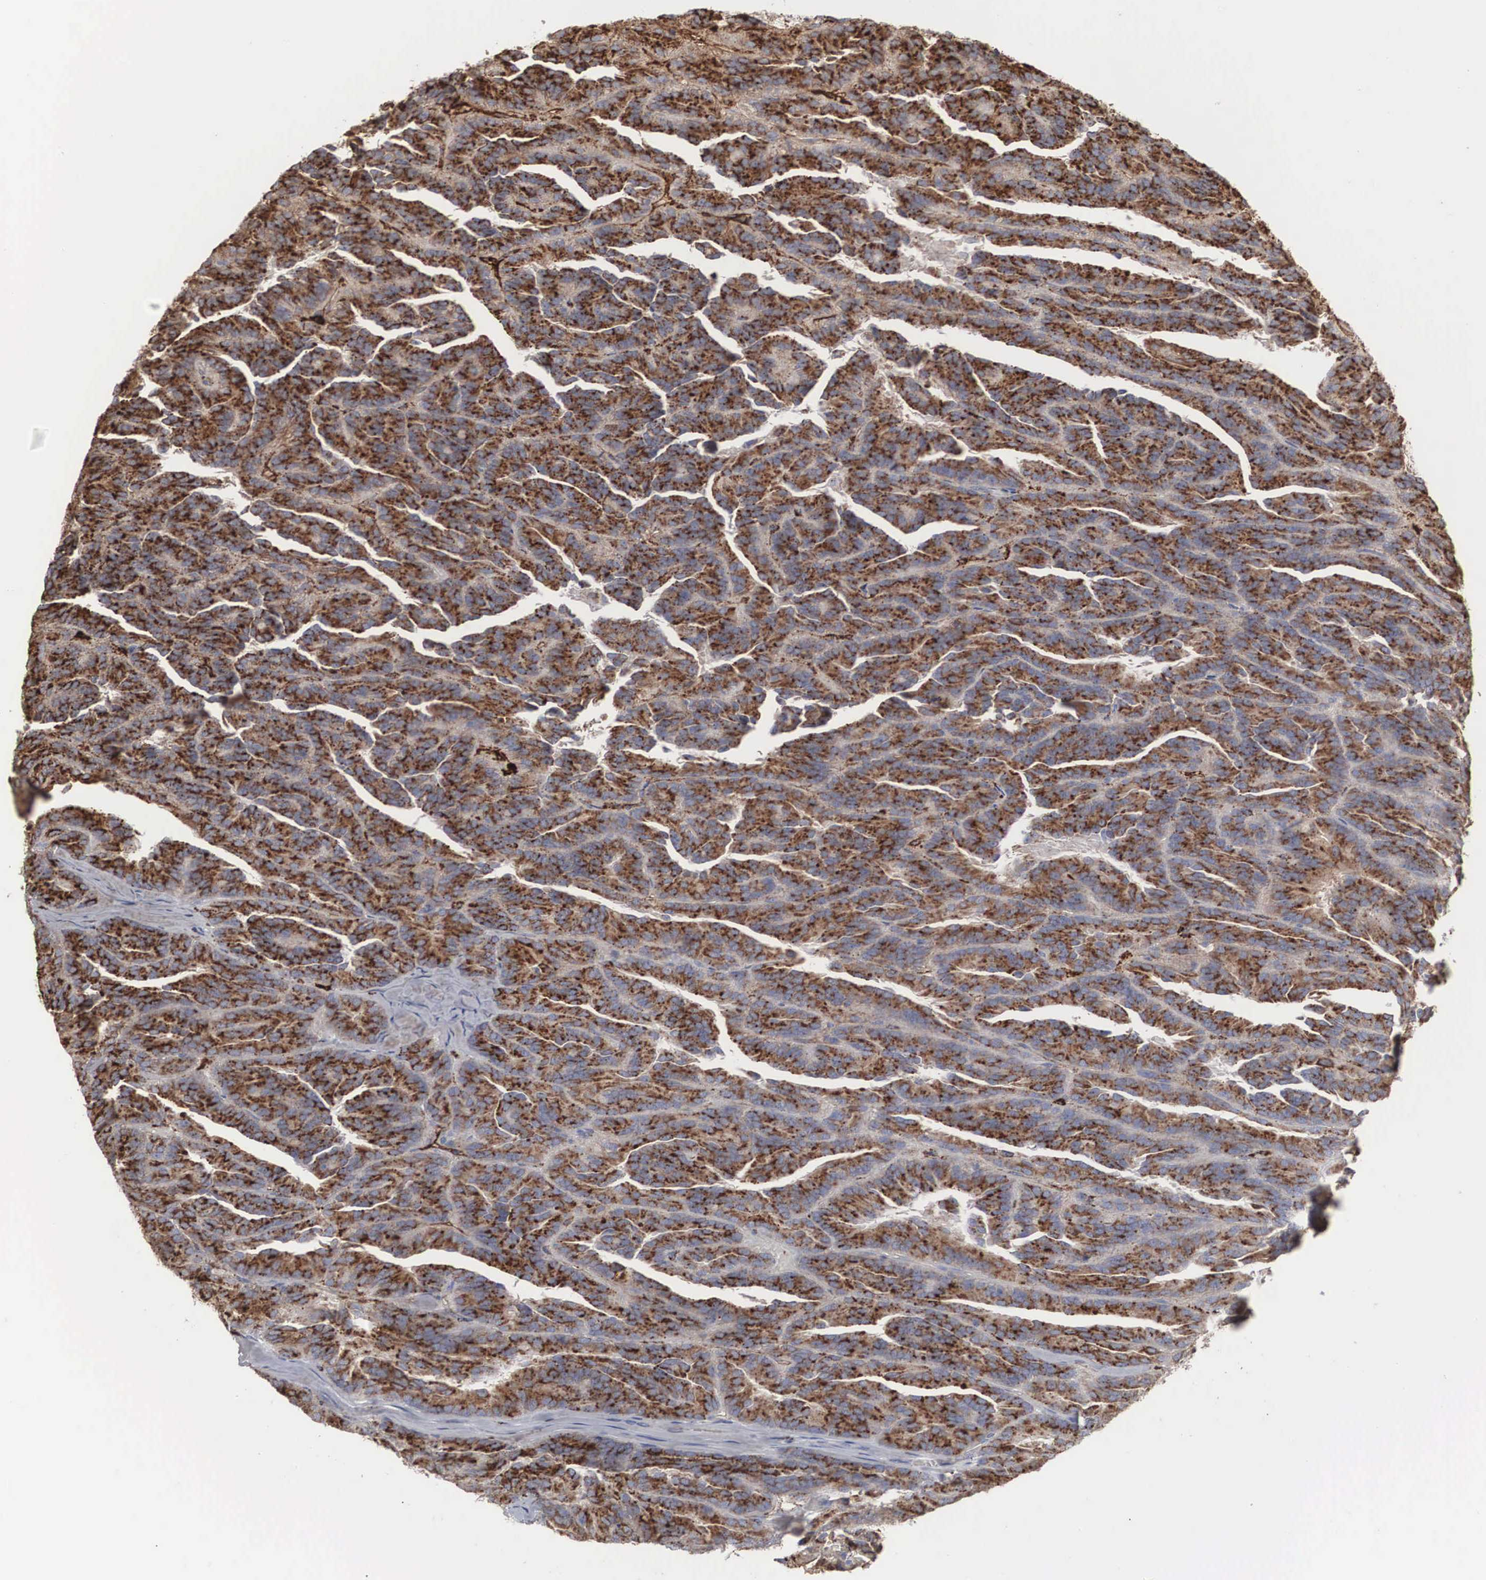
{"staining": {"intensity": "strong", "quantity": ">75%", "location": "cytoplasmic/membranous"}, "tissue": "renal cancer", "cell_type": "Tumor cells", "image_type": "cancer", "snomed": [{"axis": "morphology", "description": "Adenocarcinoma, NOS"}, {"axis": "topography", "description": "Kidney"}], "caption": "This is a micrograph of immunohistochemistry staining of adenocarcinoma (renal), which shows strong staining in the cytoplasmic/membranous of tumor cells.", "gene": "LGALS3BP", "patient": {"sex": "male", "age": 46}}